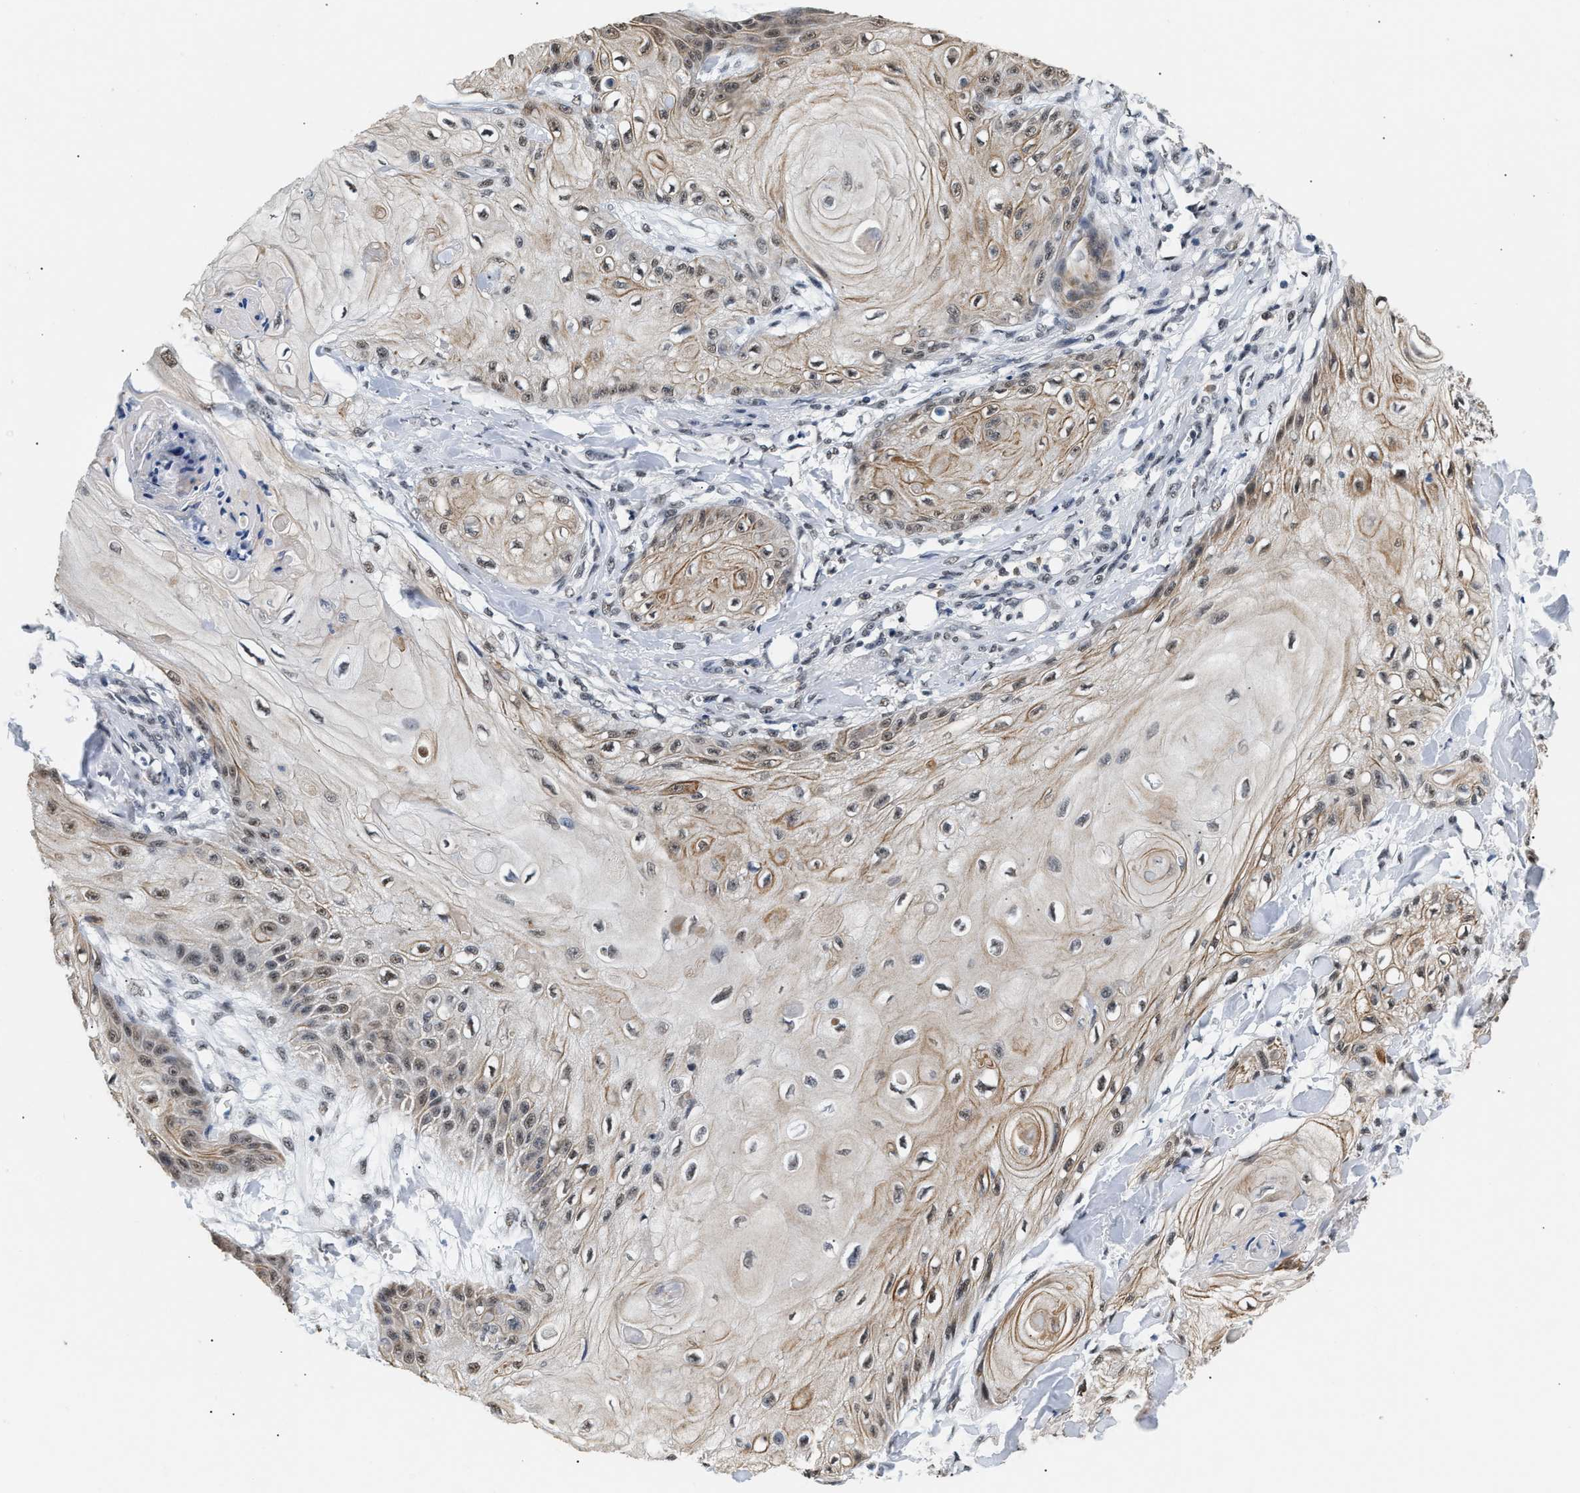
{"staining": {"intensity": "weak", "quantity": "25%-75%", "location": "cytoplasmic/membranous,nuclear"}, "tissue": "skin cancer", "cell_type": "Tumor cells", "image_type": "cancer", "snomed": [{"axis": "morphology", "description": "Squamous cell carcinoma, NOS"}, {"axis": "topography", "description": "Skin"}], "caption": "Immunohistochemistry (IHC) of human skin squamous cell carcinoma shows low levels of weak cytoplasmic/membranous and nuclear staining in approximately 25%-75% of tumor cells. The staining is performed using DAB brown chromogen to label protein expression. The nuclei are counter-stained blue using hematoxylin.", "gene": "THOC1", "patient": {"sex": "male", "age": 74}}